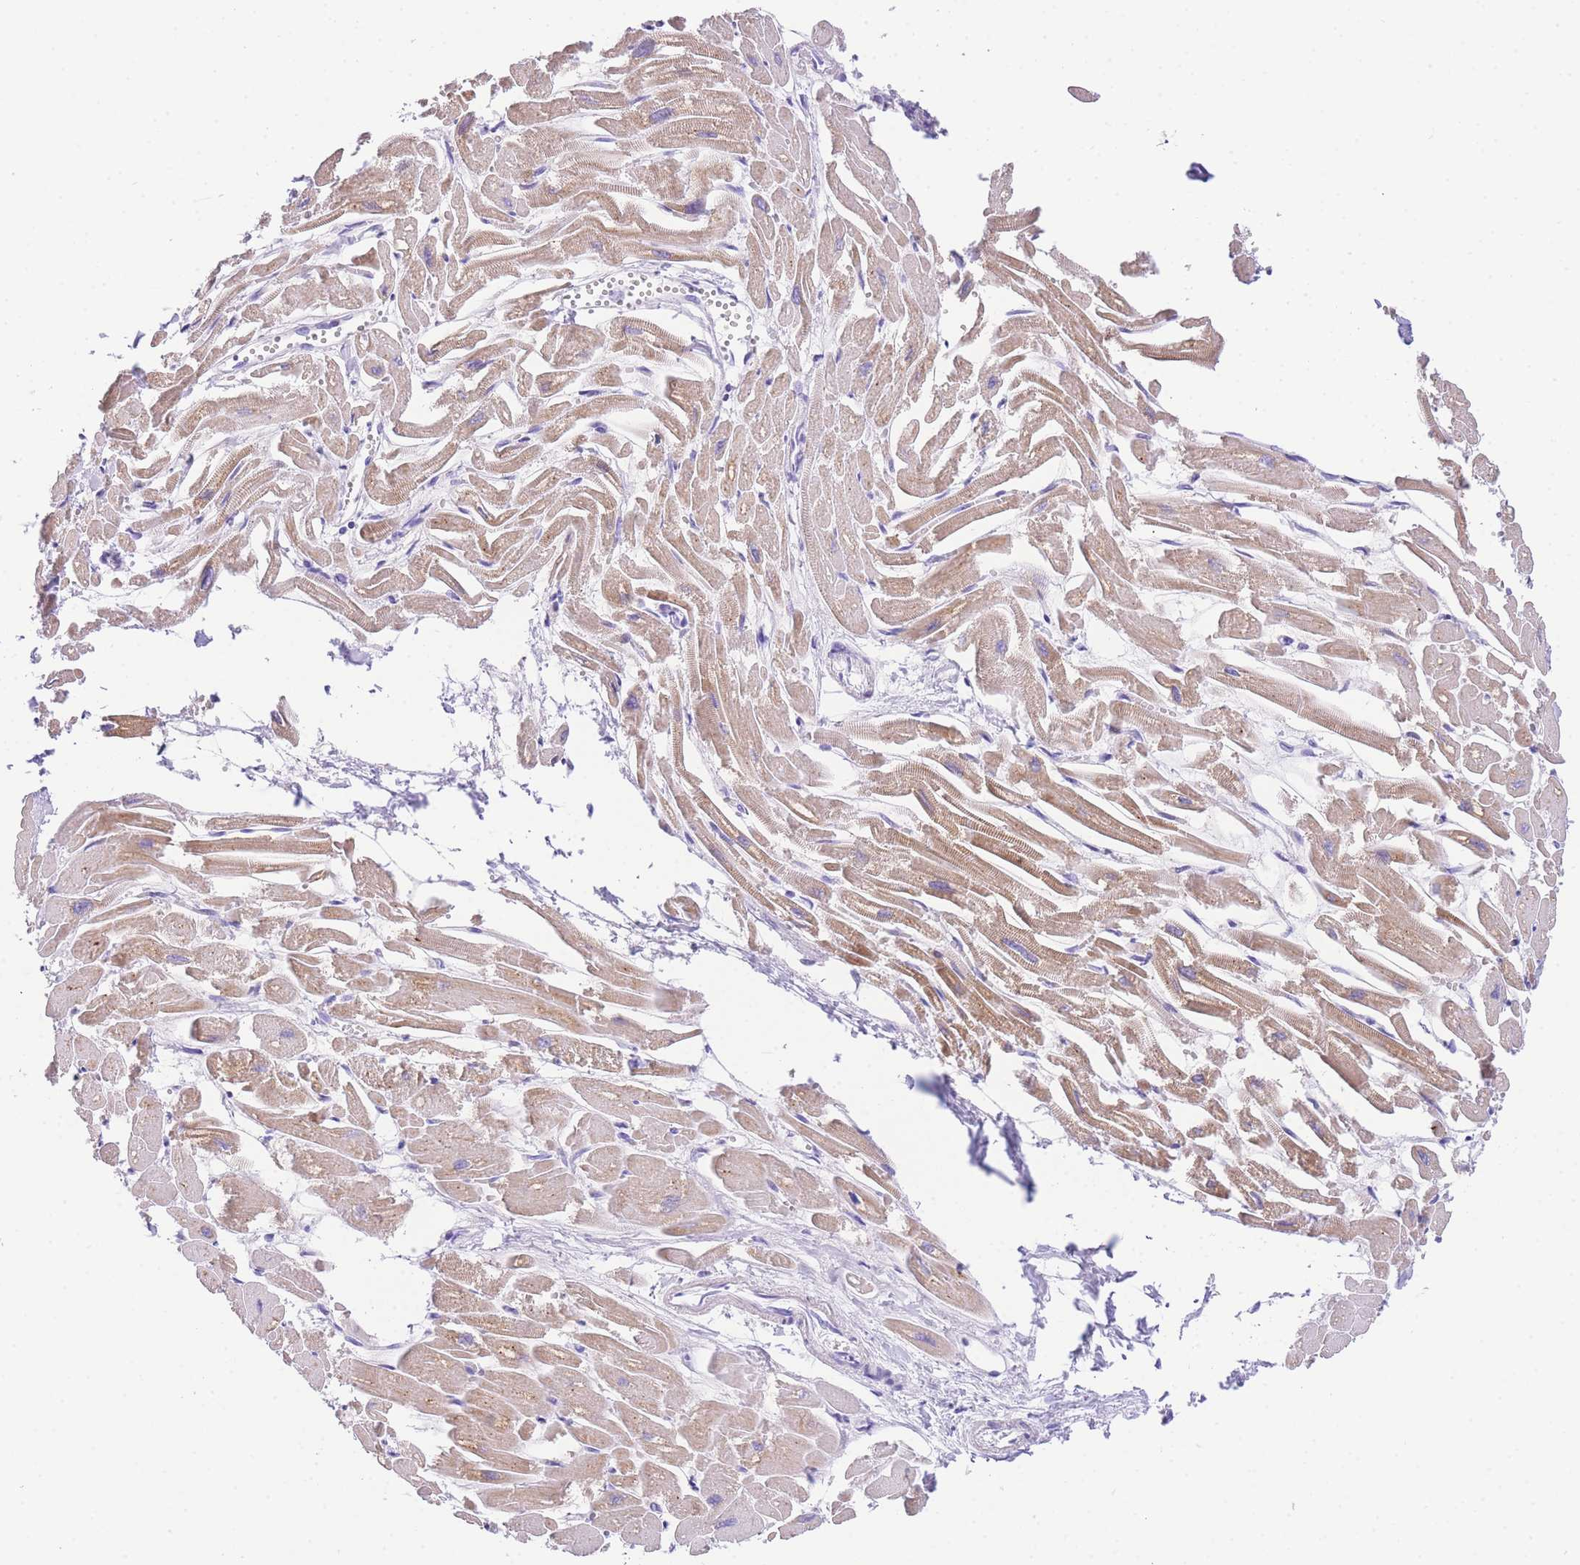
{"staining": {"intensity": "moderate", "quantity": ">75%", "location": "cytoplasmic/membranous"}, "tissue": "heart muscle", "cell_type": "Cardiomyocytes", "image_type": "normal", "snomed": [{"axis": "morphology", "description": "Normal tissue, NOS"}, {"axis": "topography", "description": "Heart"}], "caption": "DAB immunohistochemical staining of normal heart muscle exhibits moderate cytoplasmic/membranous protein expression in approximately >75% of cardiomyocytes. The staining was performed using DAB (3,3'-diaminobenzidine), with brown indicating positive protein expression. Nuclei are stained blue with hematoxylin.", "gene": "NKD2", "patient": {"sex": "male", "age": 54}}